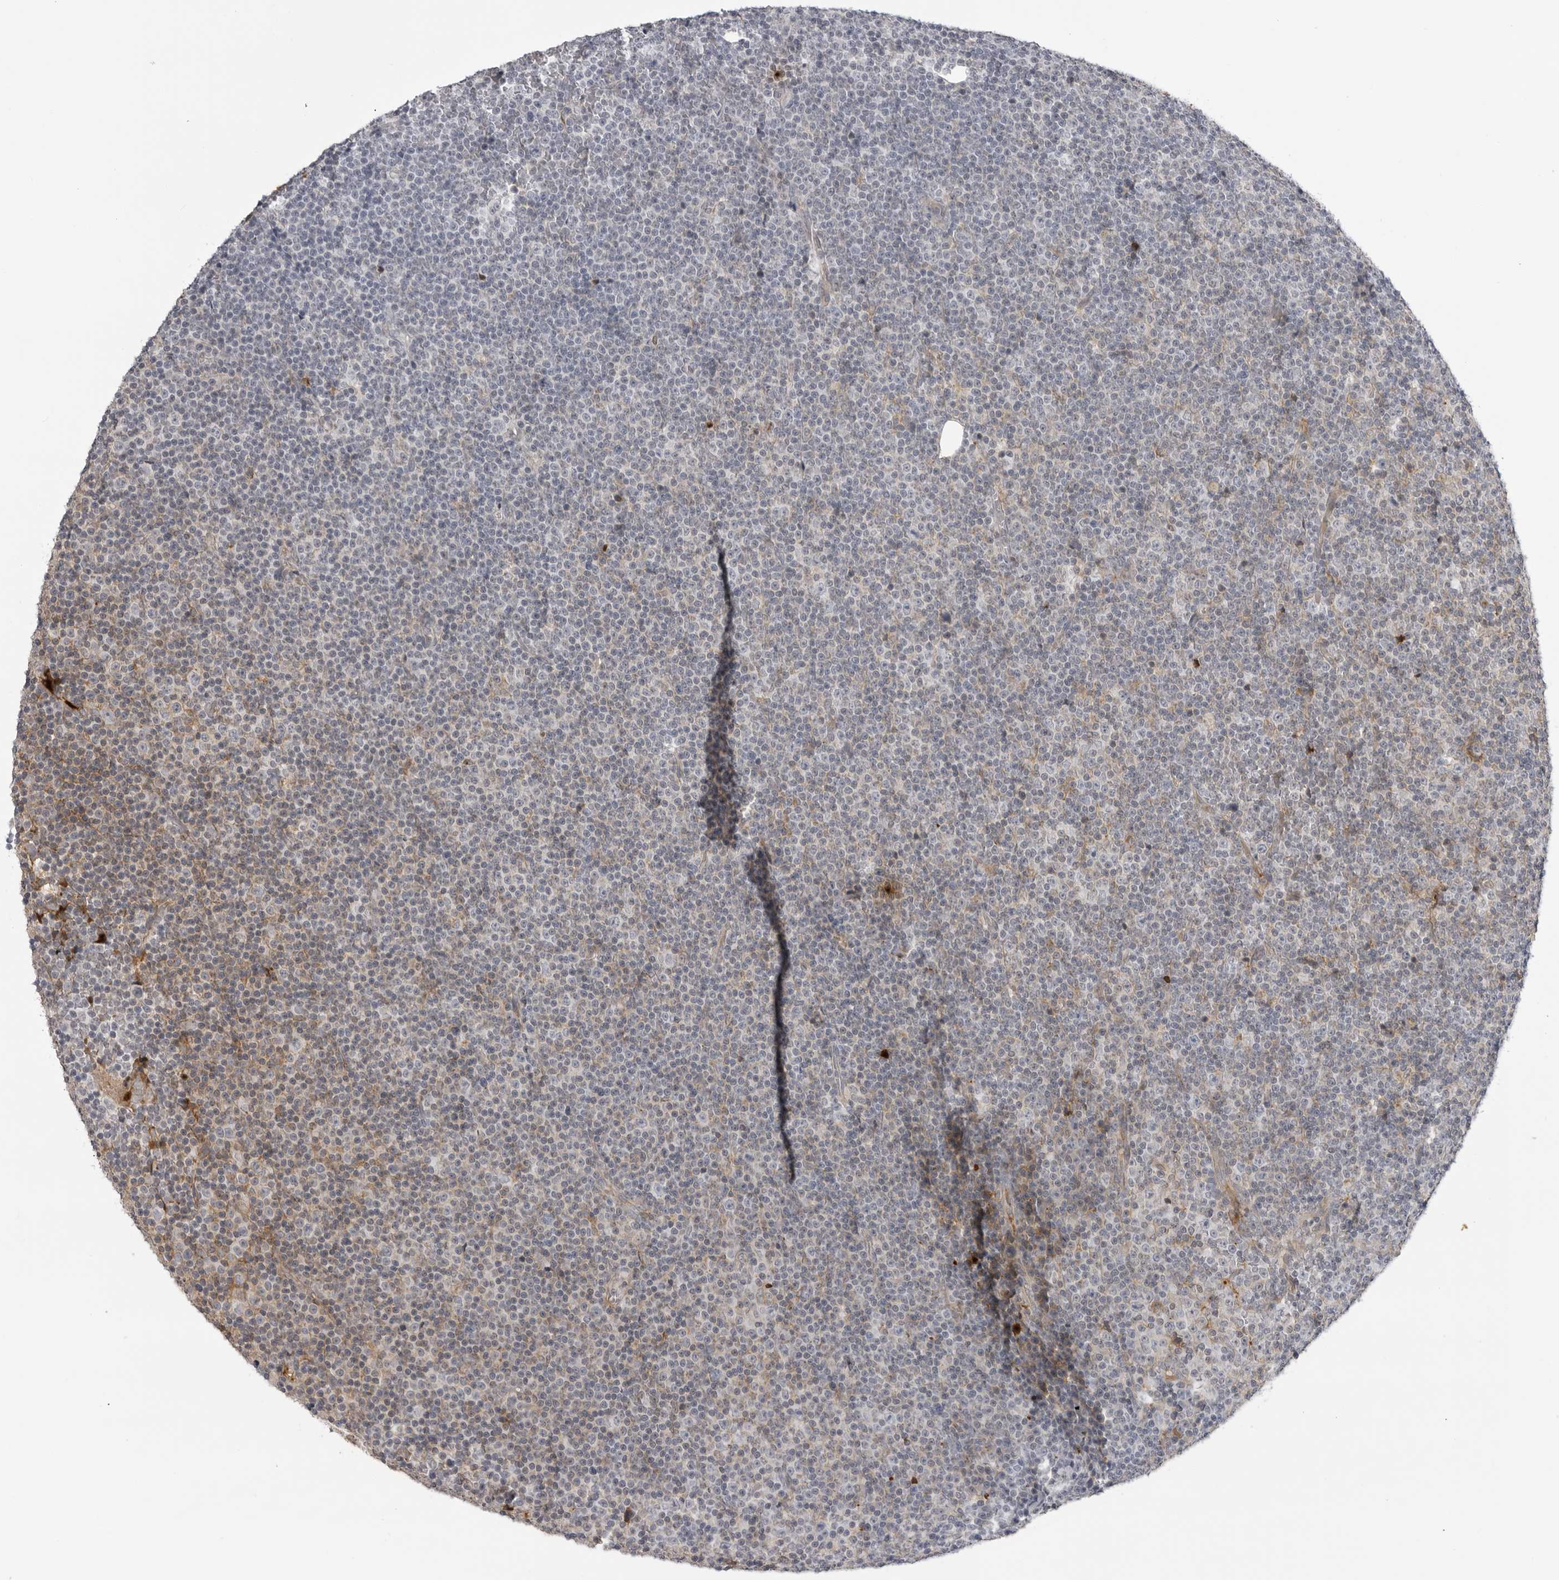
{"staining": {"intensity": "negative", "quantity": "none", "location": "none"}, "tissue": "lymphoma", "cell_type": "Tumor cells", "image_type": "cancer", "snomed": [{"axis": "morphology", "description": "Malignant lymphoma, non-Hodgkin's type, Low grade"}, {"axis": "topography", "description": "Lymph node"}], "caption": "IHC of human low-grade malignant lymphoma, non-Hodgkin's type displays no expression in tumor cells. (Stains: DAB (3,3'-diaminobenzidine) immunohistochemistry (IHC) with hematoxylin counter stain, Microscopy: brightfield microscopy at high magnification).", "gene": "SERPINF2", "patient": {"sex": "female", "age": 67}}